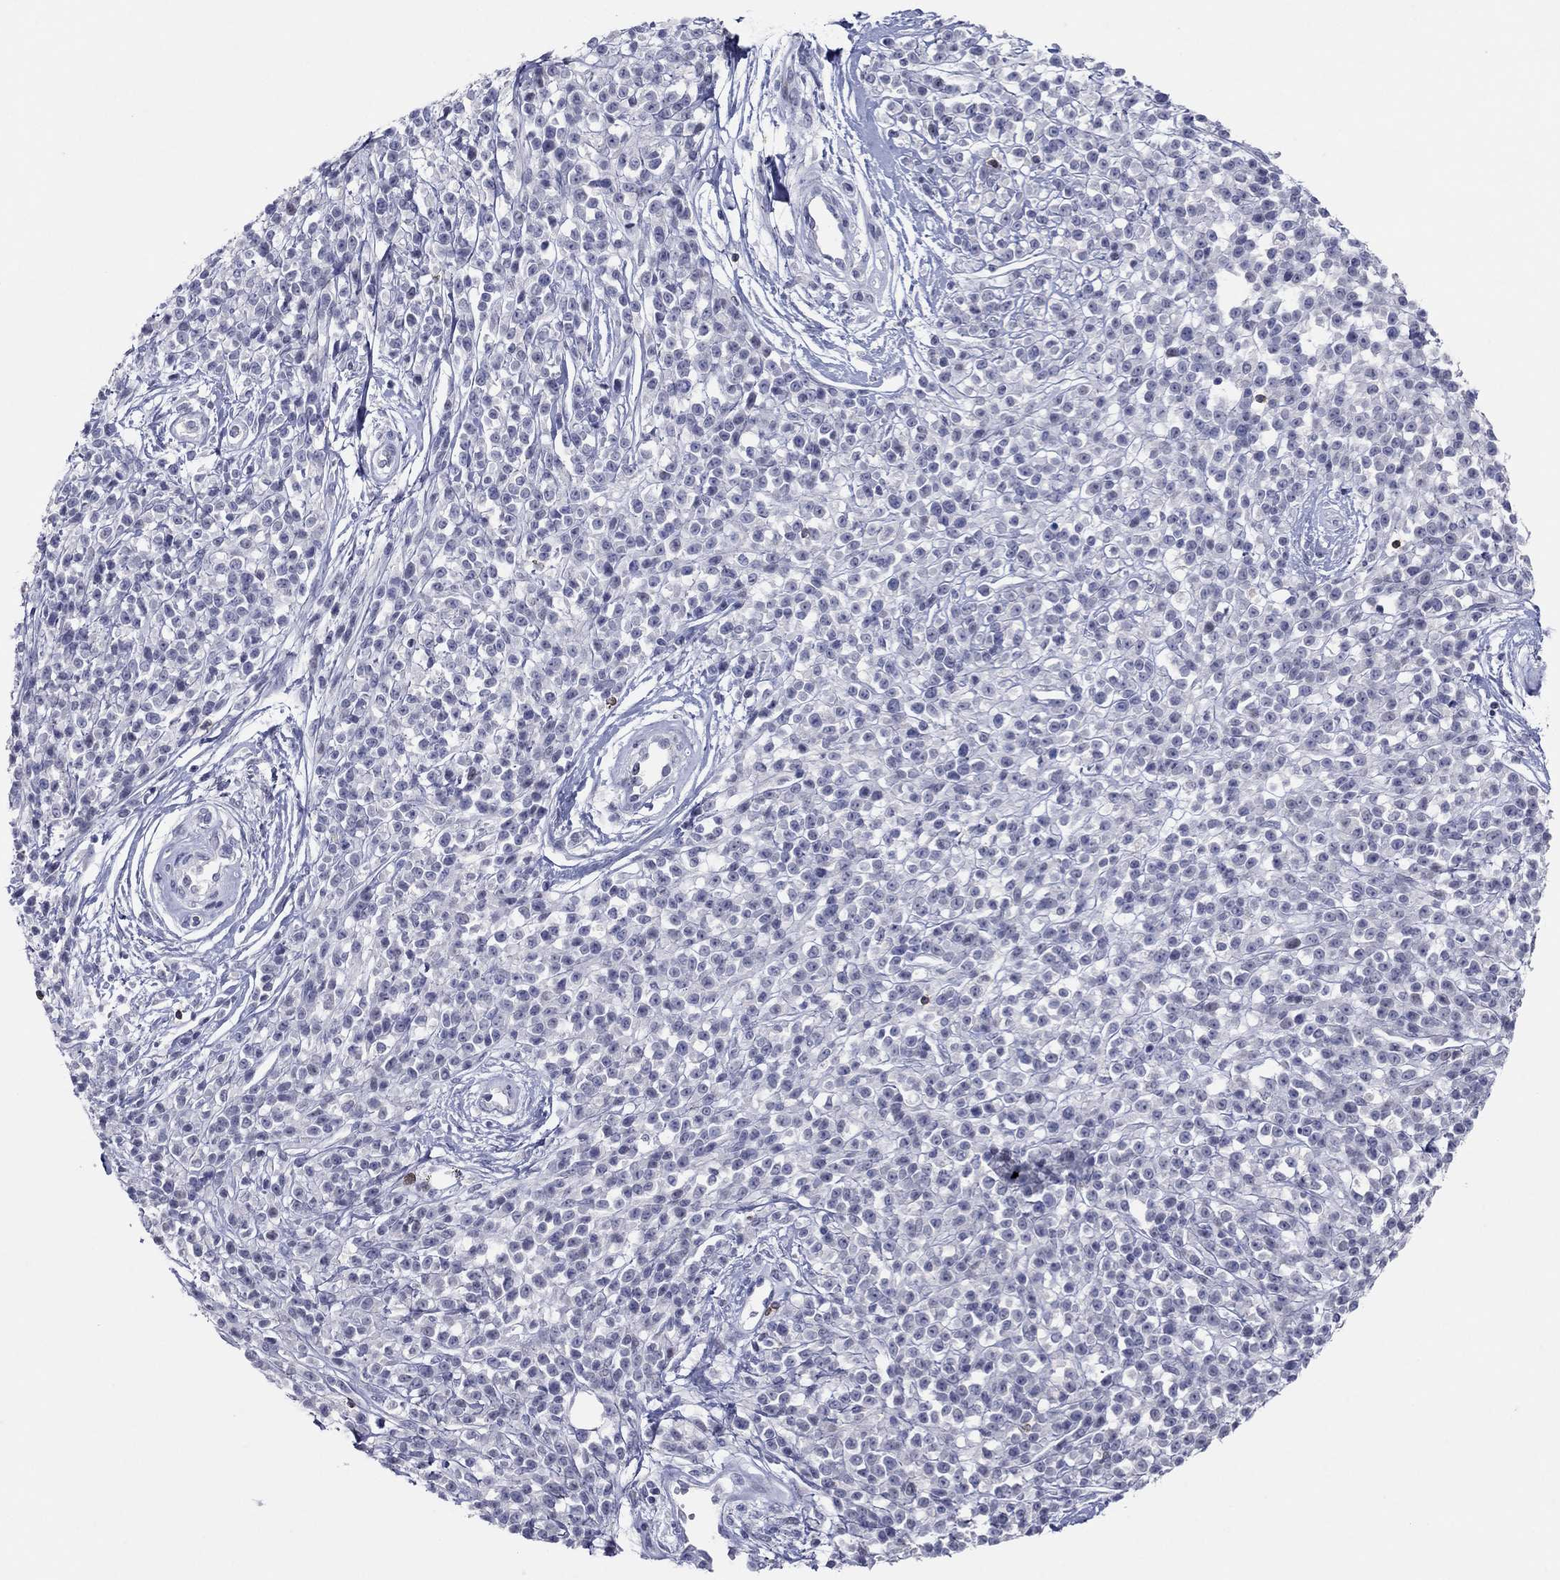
{"staining": {"intensity": "negative", "quantity": "none", "location": "none"}, "tissue": "melanoma", "cell_type": "Tumor cells", "image_type": "cancer", "snomed": [{"axis": "morphology", "description": "Malignant melanoma, NOS"}, {"axis": "topography", "description": "Skin"}, {"axis": "topography", "description": "Skin of trunk"}], "caption": "Immunohistochemical staining of human melanoma shows no significant positivity in tumor cells.", "gene": "ITGAE", "patient": {"sex": "male", "age": 74}}